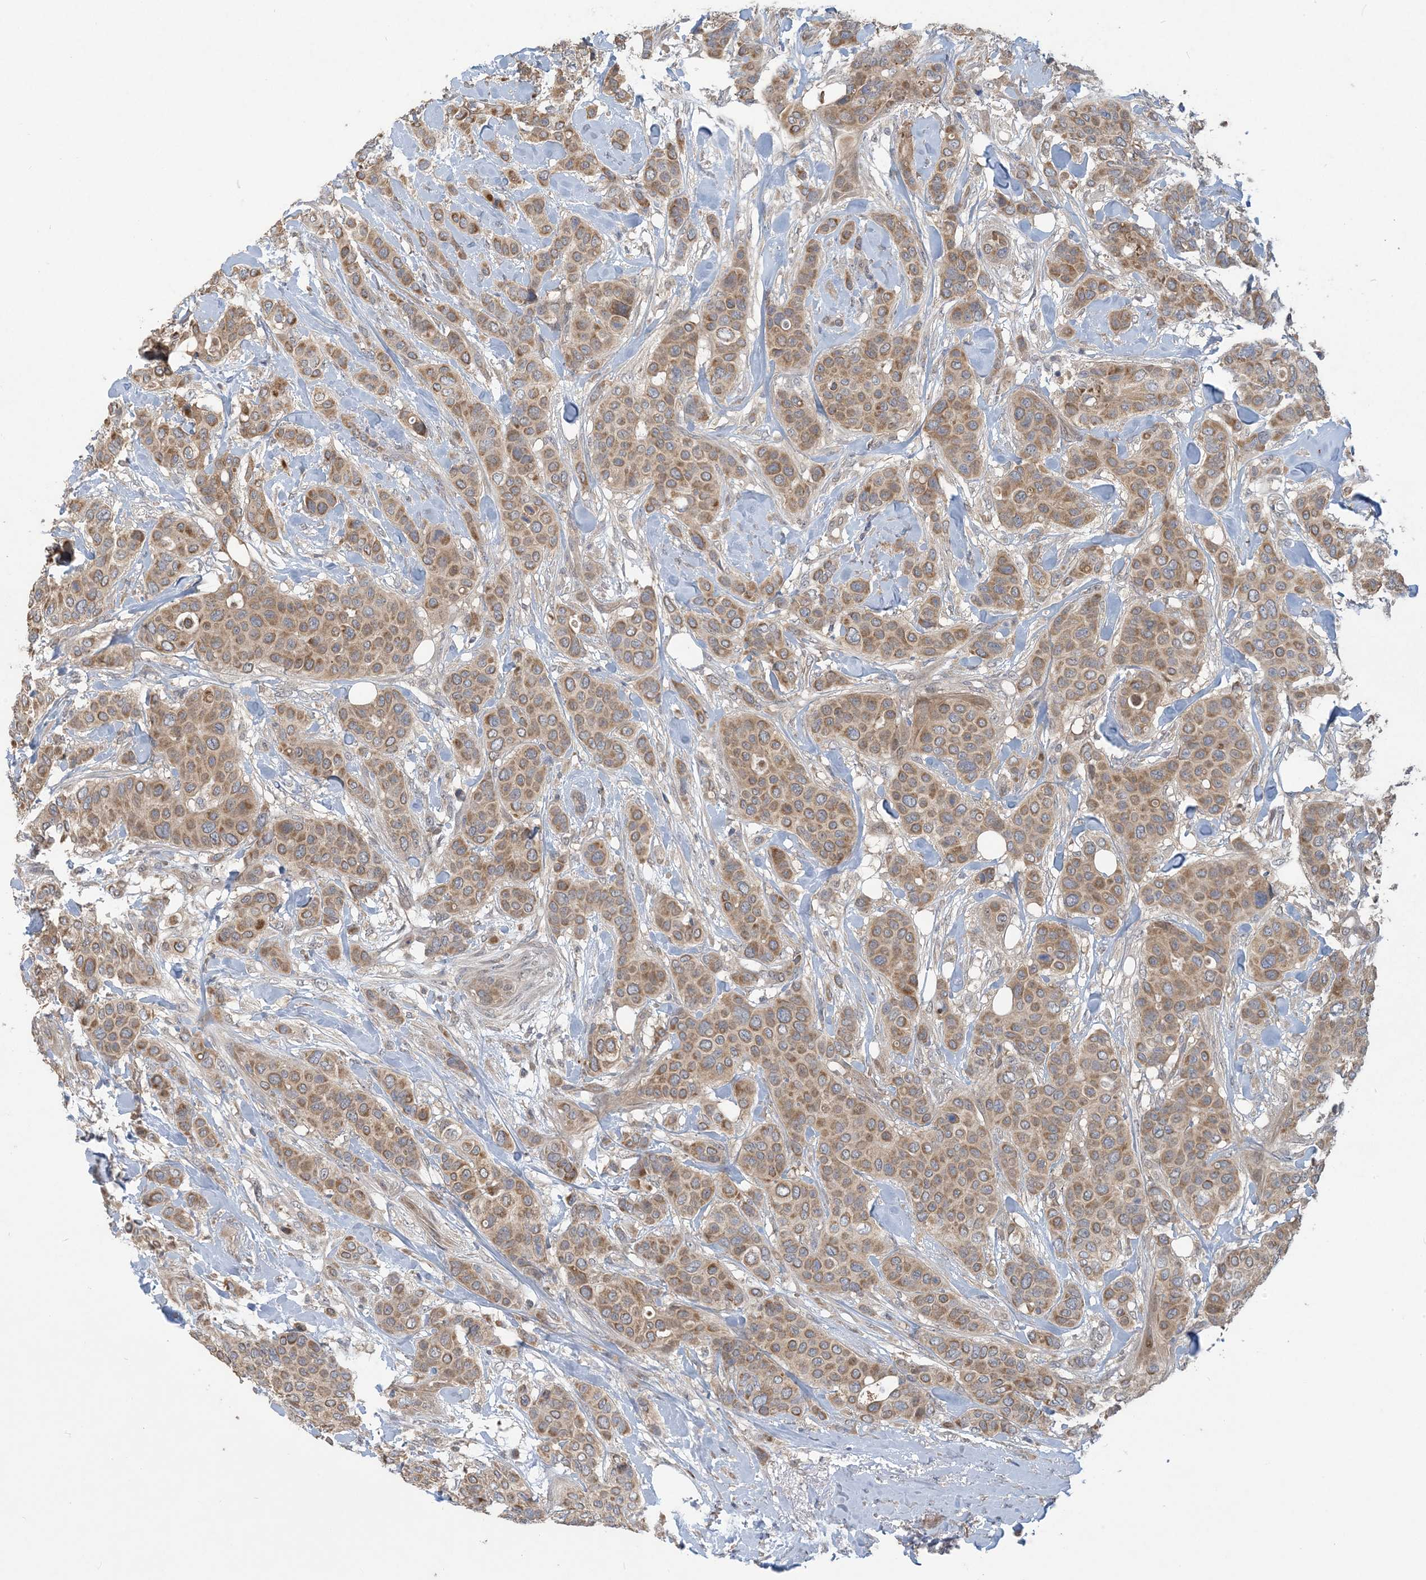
{"staining": {"intensity": "moderate", "quantity": ">75%", "location": "cytoplasmic/membranous"}, "tissue": "breast cancer", "cell_type": "Tumor cells", "image_type": "cancer", "snomed": [{"axis": "morphology", "description": "Lobular carcinoma"}, {"axis": "topography", "description": "Breast"}], "caption": "Human breast cancer stained with a protein marker displays moderate staining in tumor cells.", "gene": "PUSL1", "patient": {"sex": "female", "age": 51}}